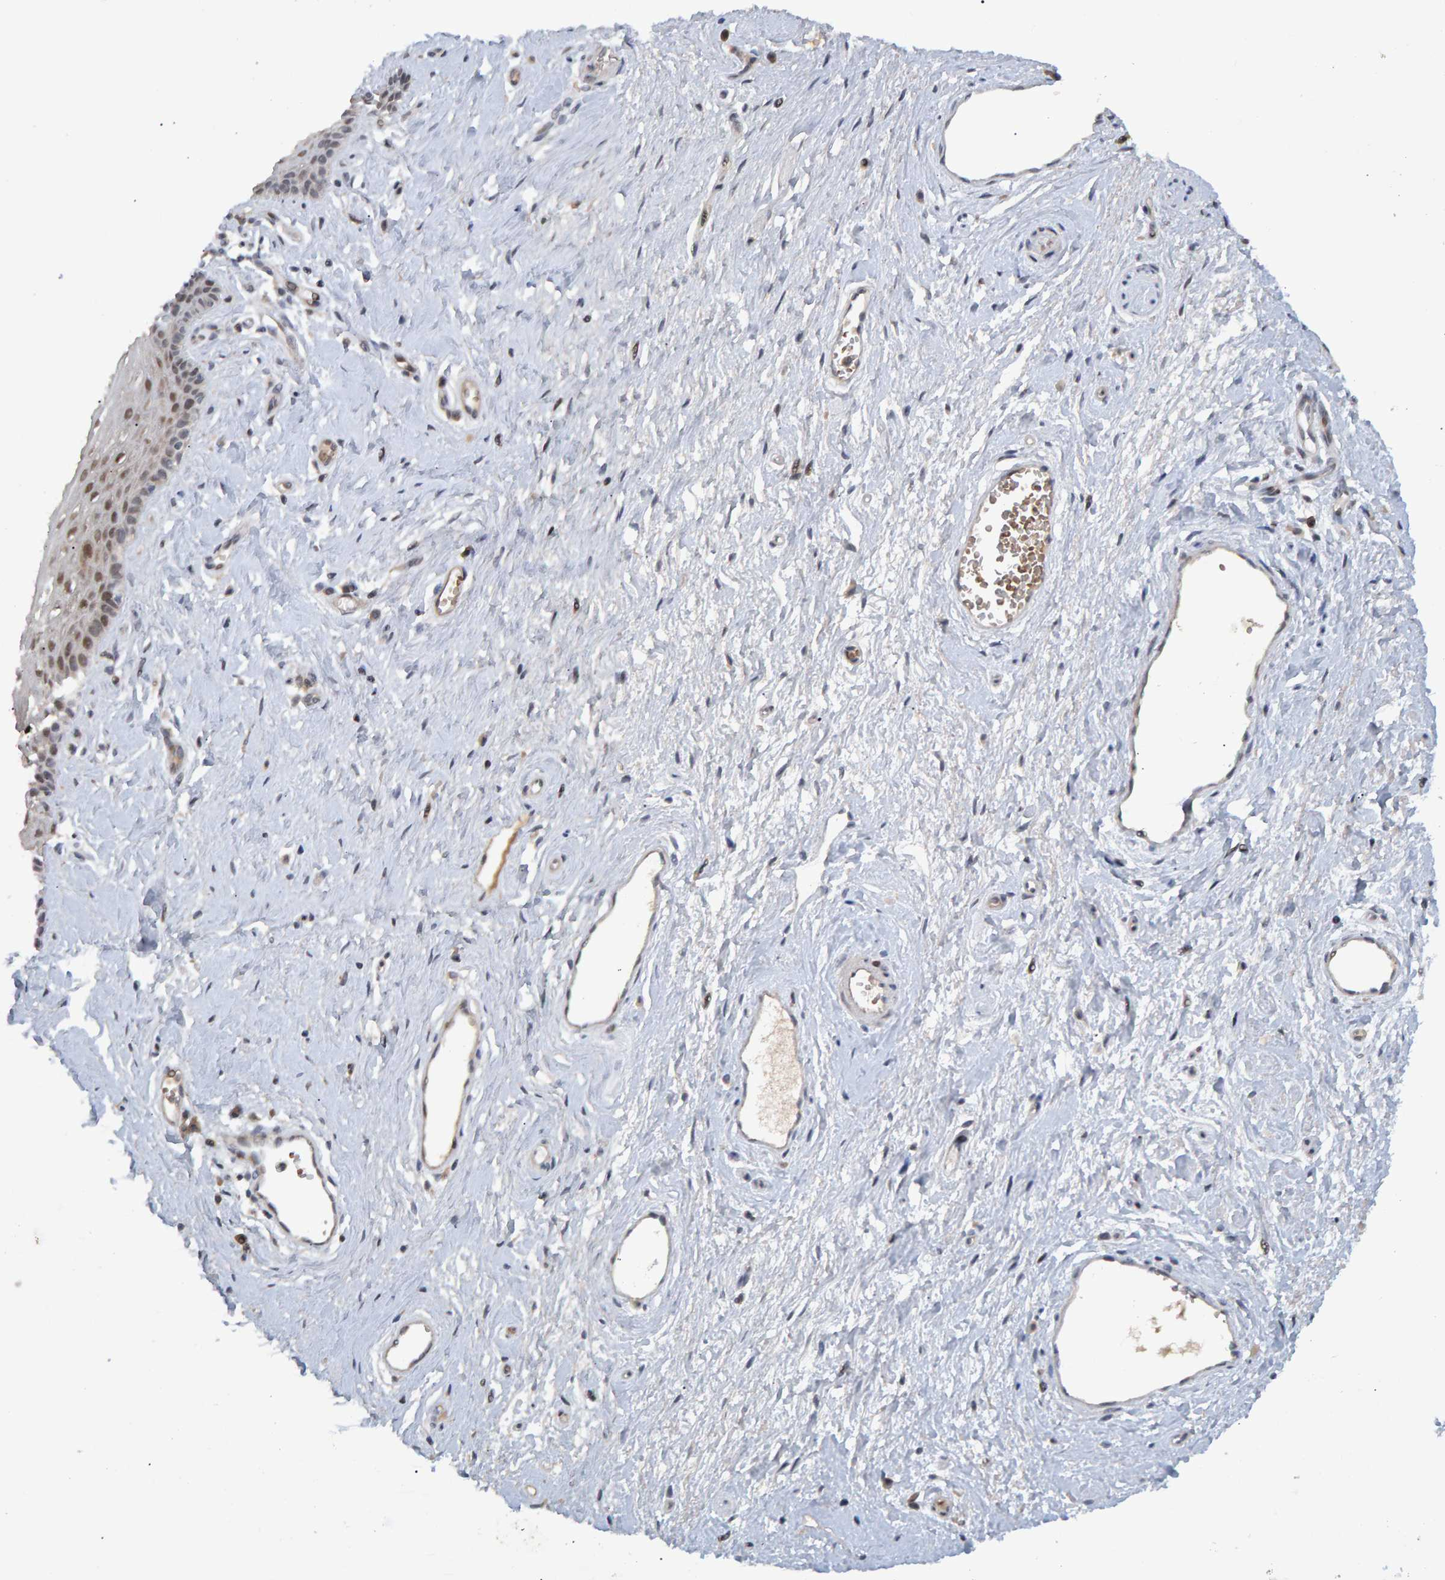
{"staining": {"intensity": "moderate", "quantity": "25%-75%", "location": "nuclear"}, "tissue": "vagina", "cell_type": "Squamous epithelial cells", "image_type": "normal", "snomed": [{"axis": "morphology", "description": "Normal tissue, NOS"}, {"axis": "topography", "description": "Vagina"}], "caption": "A high-resolution photomicrograph shows immunohistochemistry staining of benign vagina, which demonstrates moderate nuclear staining in approximately 25%-75% of squamous epithelial cells.", "gene": "ESRP1", "patient": {"sex": "female", "age": 46}}